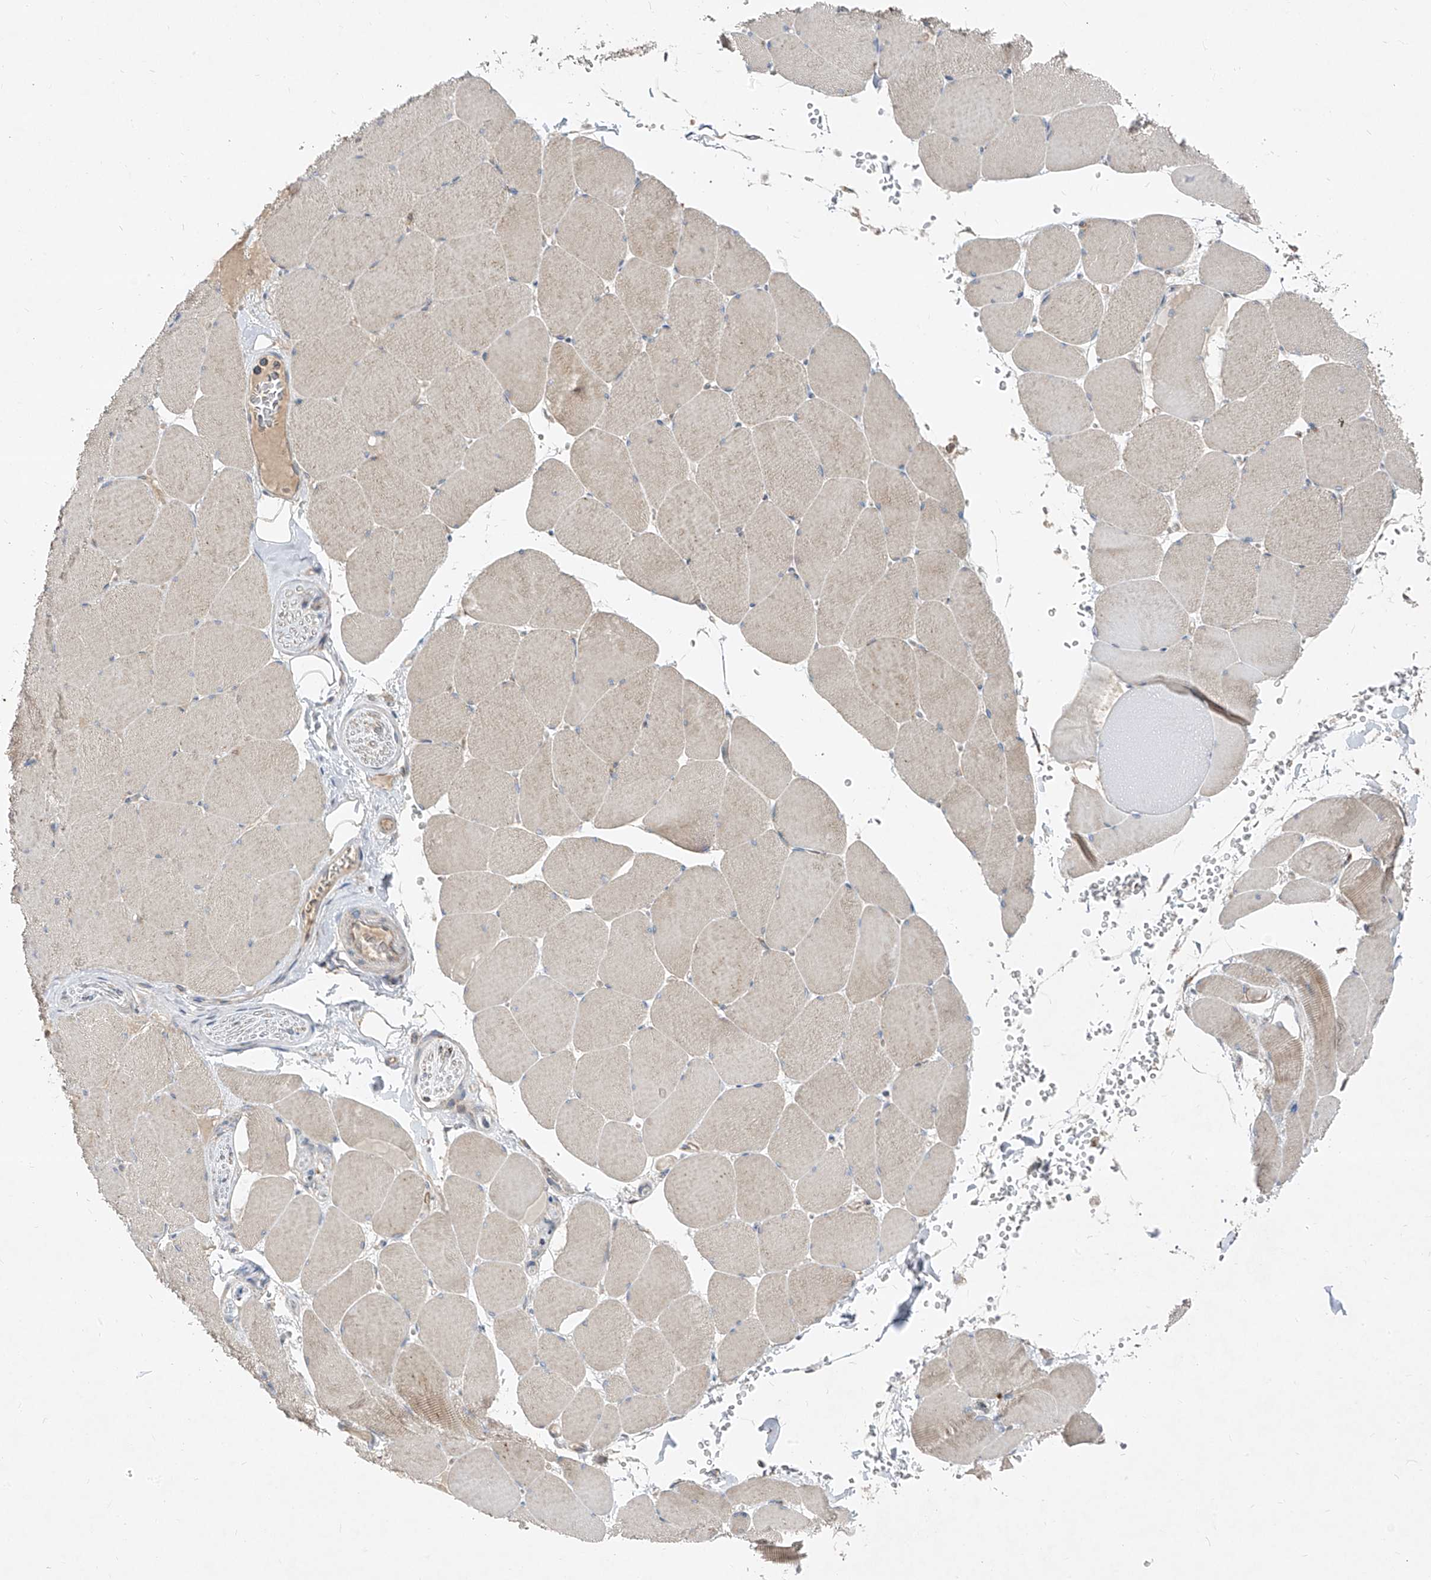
{"staining": {"intensity": "moderate", "quantity": "25%-75%", "location": "cytoplasmic/membranous"}, "tissue": "skeletal muscle", "cell_type": "Myocytes", "image_type": "normal", "snomed": [{"axis": "morphology", "description": "Normal tissue, NOS"}, {"axis": "topography", "description": "Skeletal muscle"}, {"axis": "topography", "description": "Head-Neck"}], "caption": "Immunohistochemistry (IHC) of benign skeletal muscle displays medium levels of moderate cytoplasmic/membranous positivity in approximately 25%-75% of myocytes. (DAB IHC with brightfield microscopy, high magnification).", "gene": "ABCD3", "patient": {"sex": "male", "age": 66}}